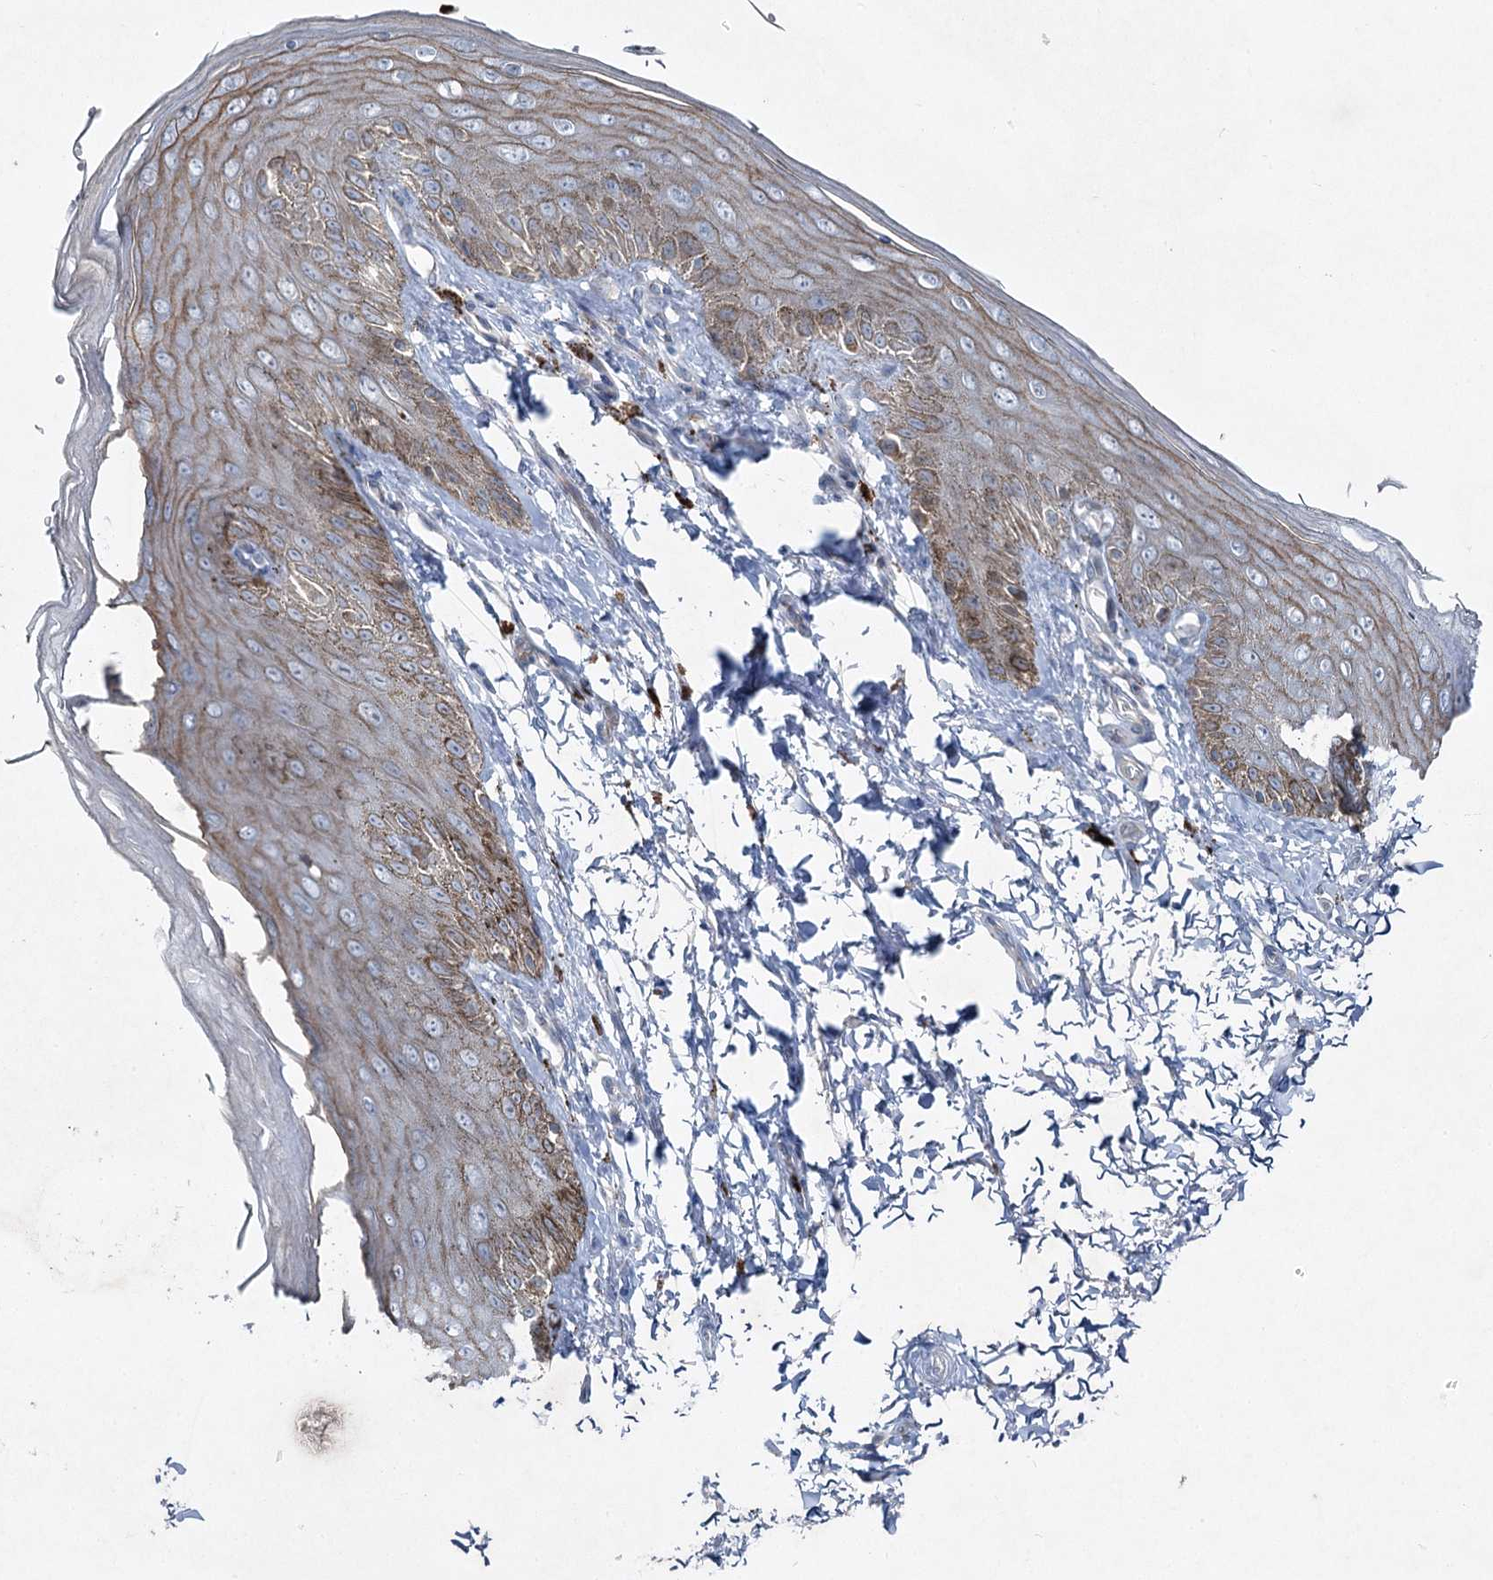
{"staining": {"intensity": "moderate", "quantity": "<25%", "location": "cytoplasmic/membranous"}, "tissue": "skin", "cell_type": "Epidermal cells", "image_type": "normal", "snomed": [{"axis": "morphology", "description": "Normal tissue, NOS"}, {"axis": "topography", "description": "Anal"}], "caption": "Moderate cytoplasmic/membranous protein expression is seen in about <25% of epidermal cells in skin. Using DAB (3,3'-diaminobenzidine) (brown) and hematoxylin (blue) stains, captured at high magnification using brightfield microscopy.", "gene": "ENSG00000285330", "patient": {"sex": "male", "age": 44}}